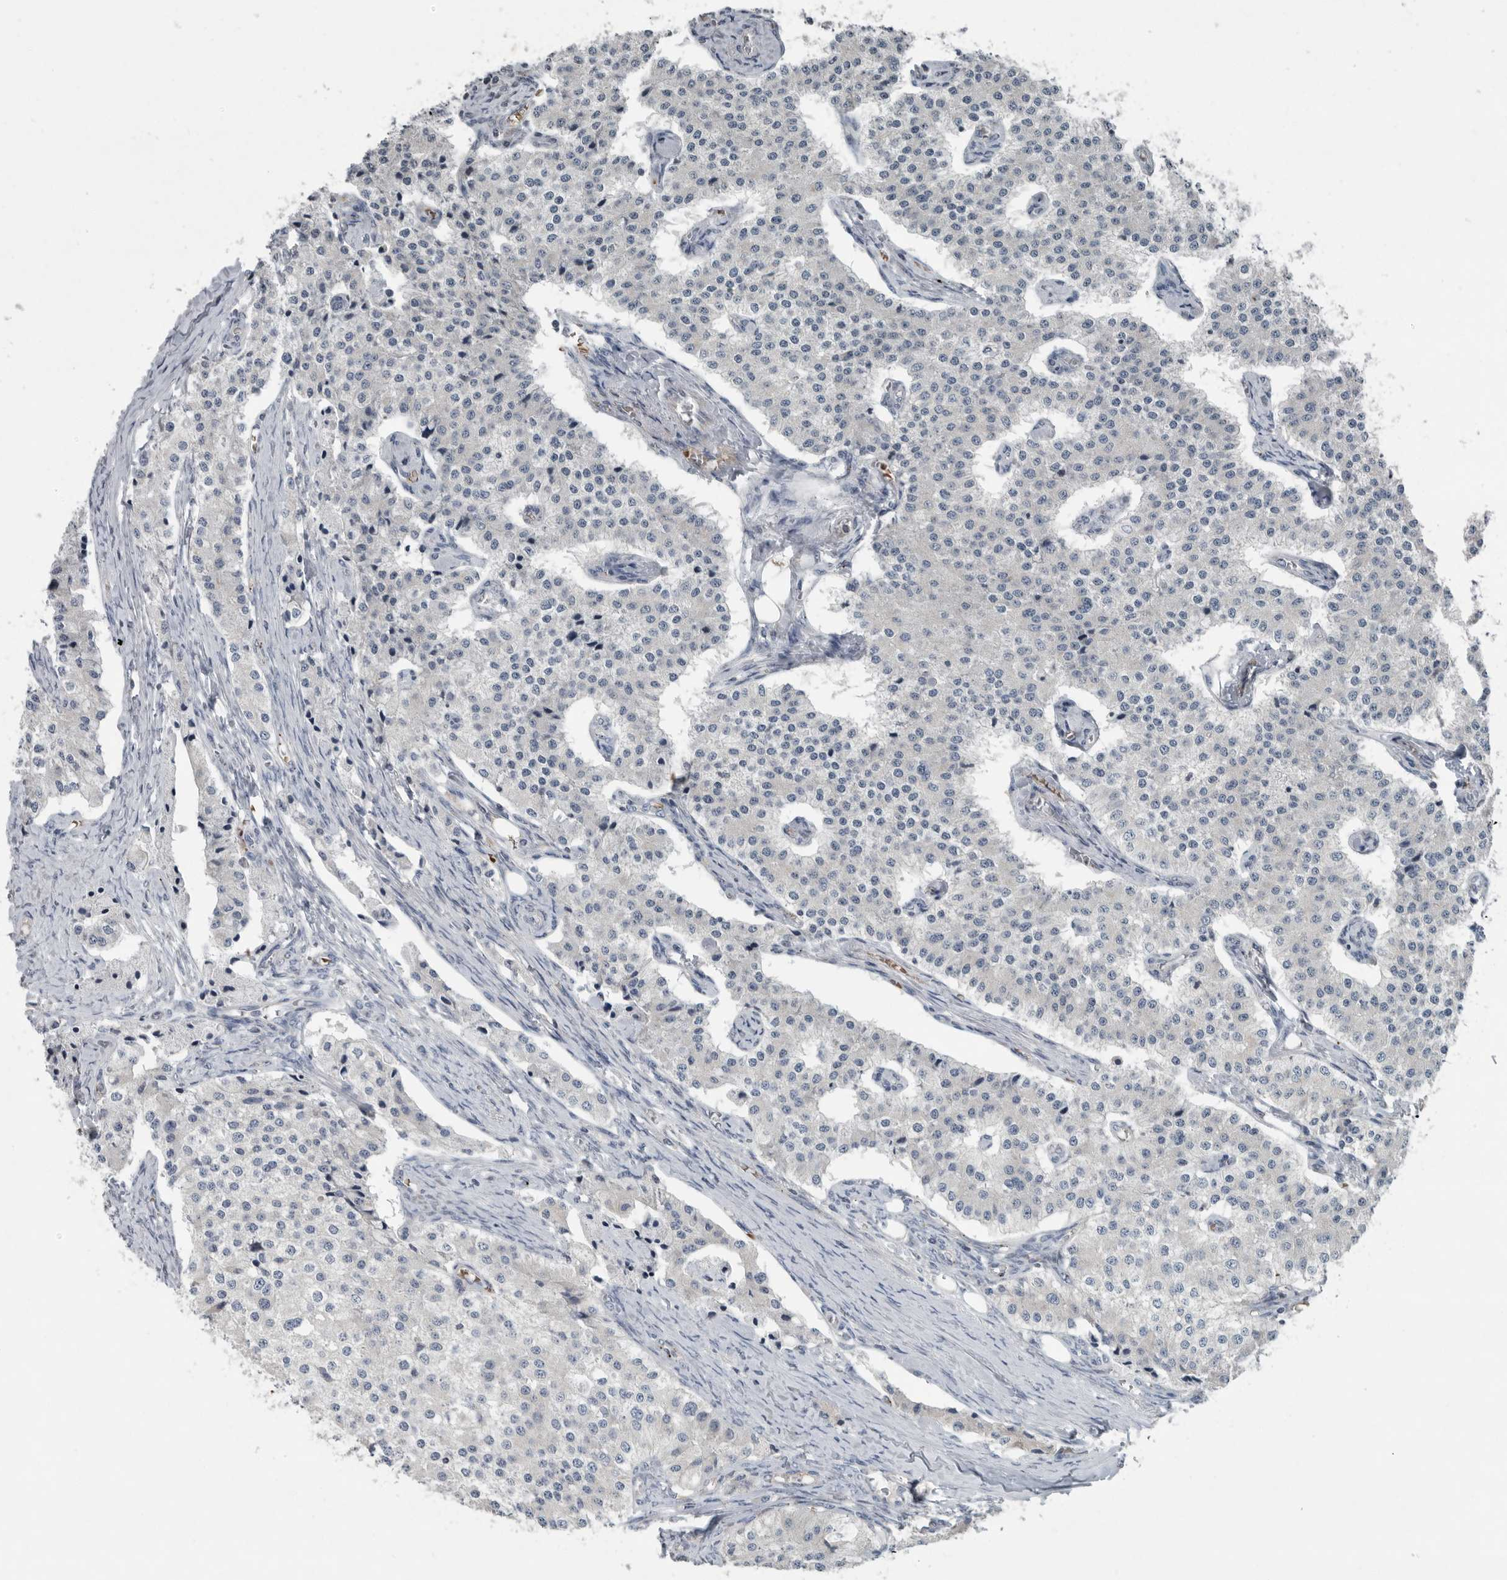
{"staining": {"intensity": "negative", "quantity": "none", "location": "none"}, "tissue": "carcinoid", "cell_type": "Tumor cells", "image_type": "cancer", "snomed": [{"axis": "morphology", "description": "Carcinoid, malignant, NOS"}, {"axis": "topography", "description": "Colon"}], "caption": "Immunohistochemistry (IHC) micrograph of carcinoid stained for a protein (brown), which shows no positivity in tumor cells.", "gene": "MPP3", "patient": {"sex": "female", "age": 52}}